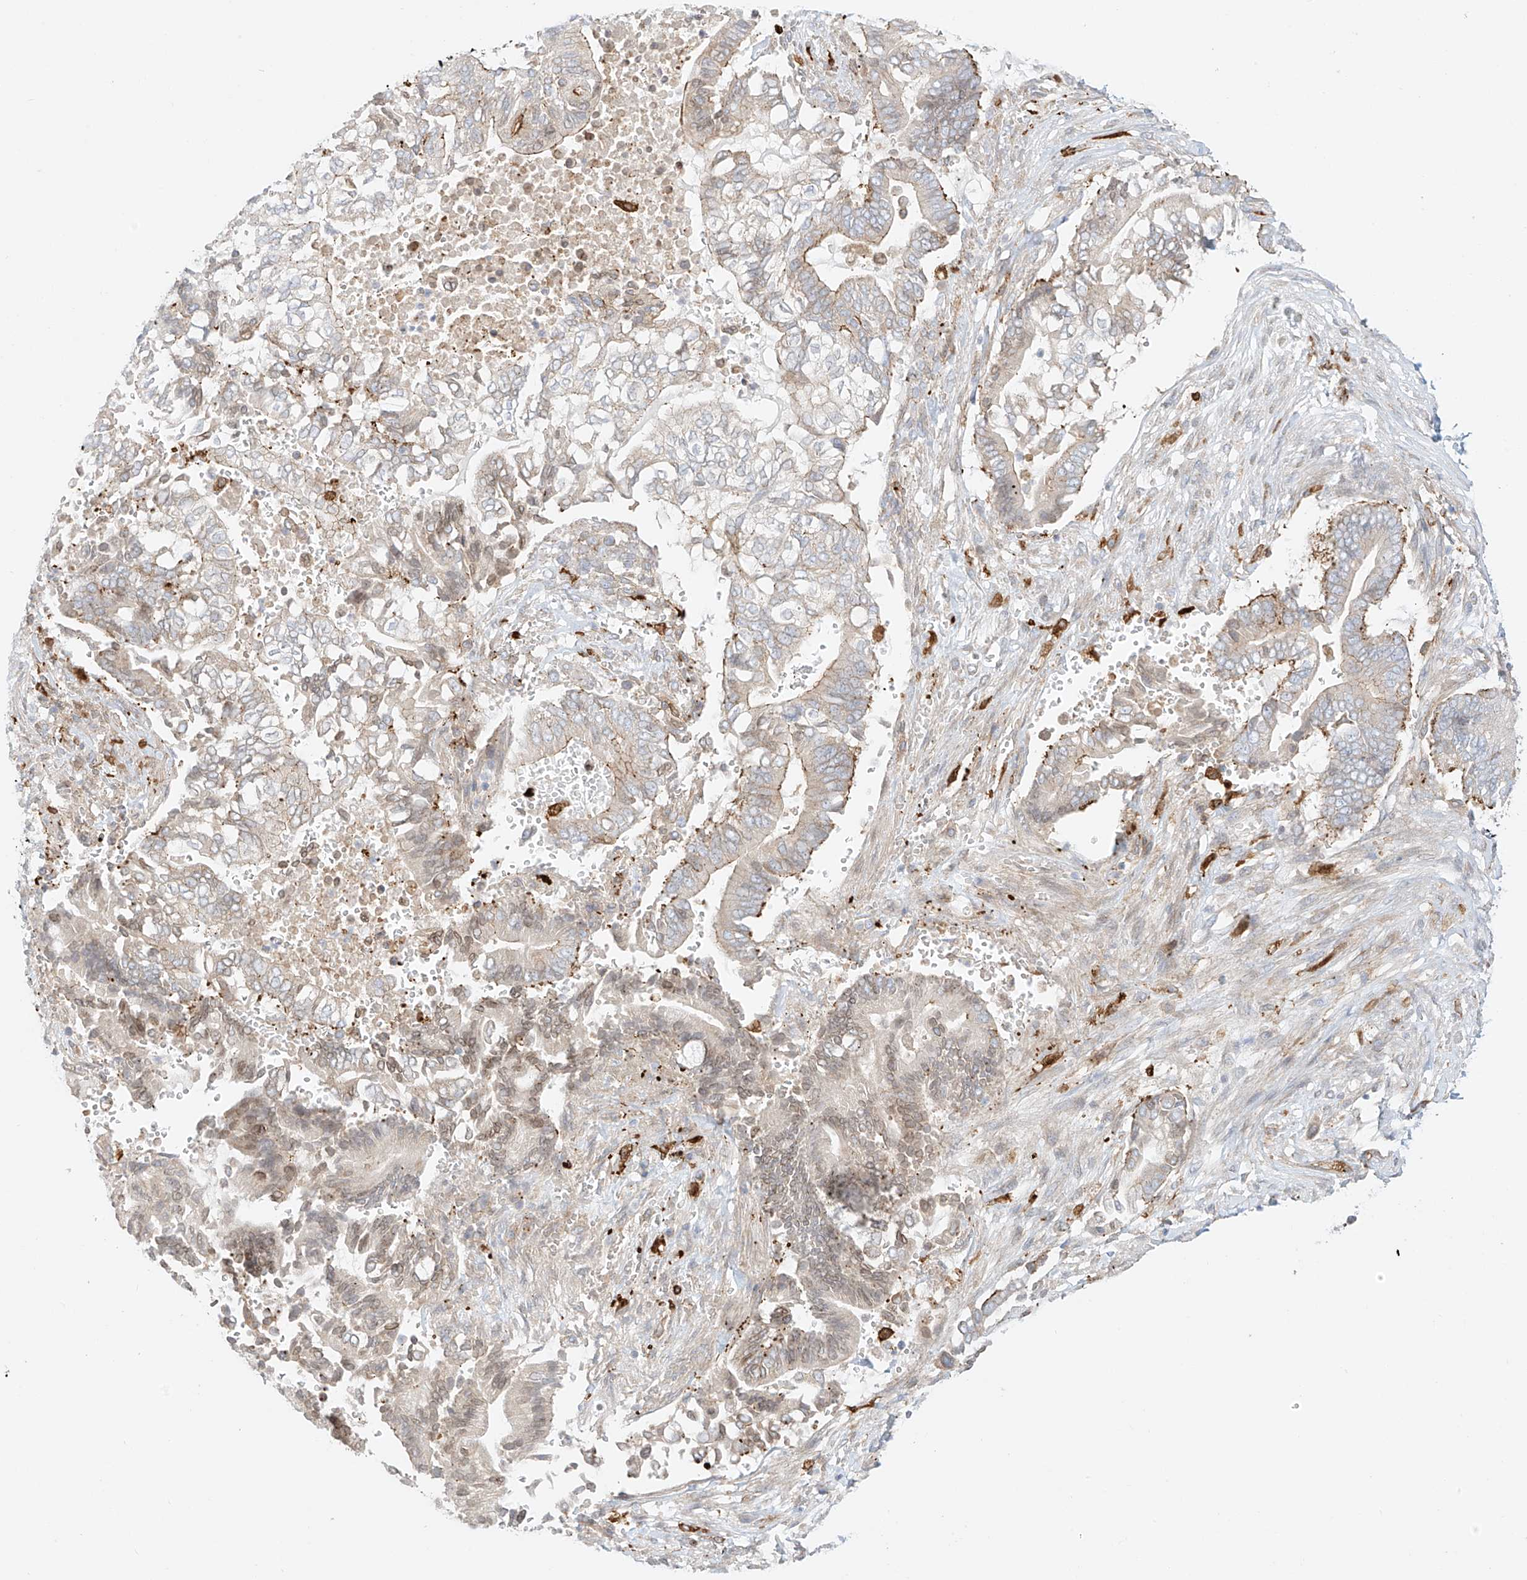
{"staining": {"intensity": "moderate", "quantity": "25%-75%", "location": "cytoplasmic/membranous"}, "tissue": "pancreatic cancer", "cell_type": "Tumor cells", "image_type": "cancer", "snomed": [{"axis": "morphology", "description": "Adenocarcinoma, NOS"}, {"axis": "topography", "description": "Pancreas"}], "caption": "High-power microscopy captured an immunohistochemistry (IHC) histopathology image of pancreatic cancer, revealing moderate cytoplasmic/membranous positivity in about 25%-75% of tumor cells. (IHC, brightfield microscopy, high magnification).", "gene": "PCYOX1", "patient": {"sex": "male", "age": 68}}